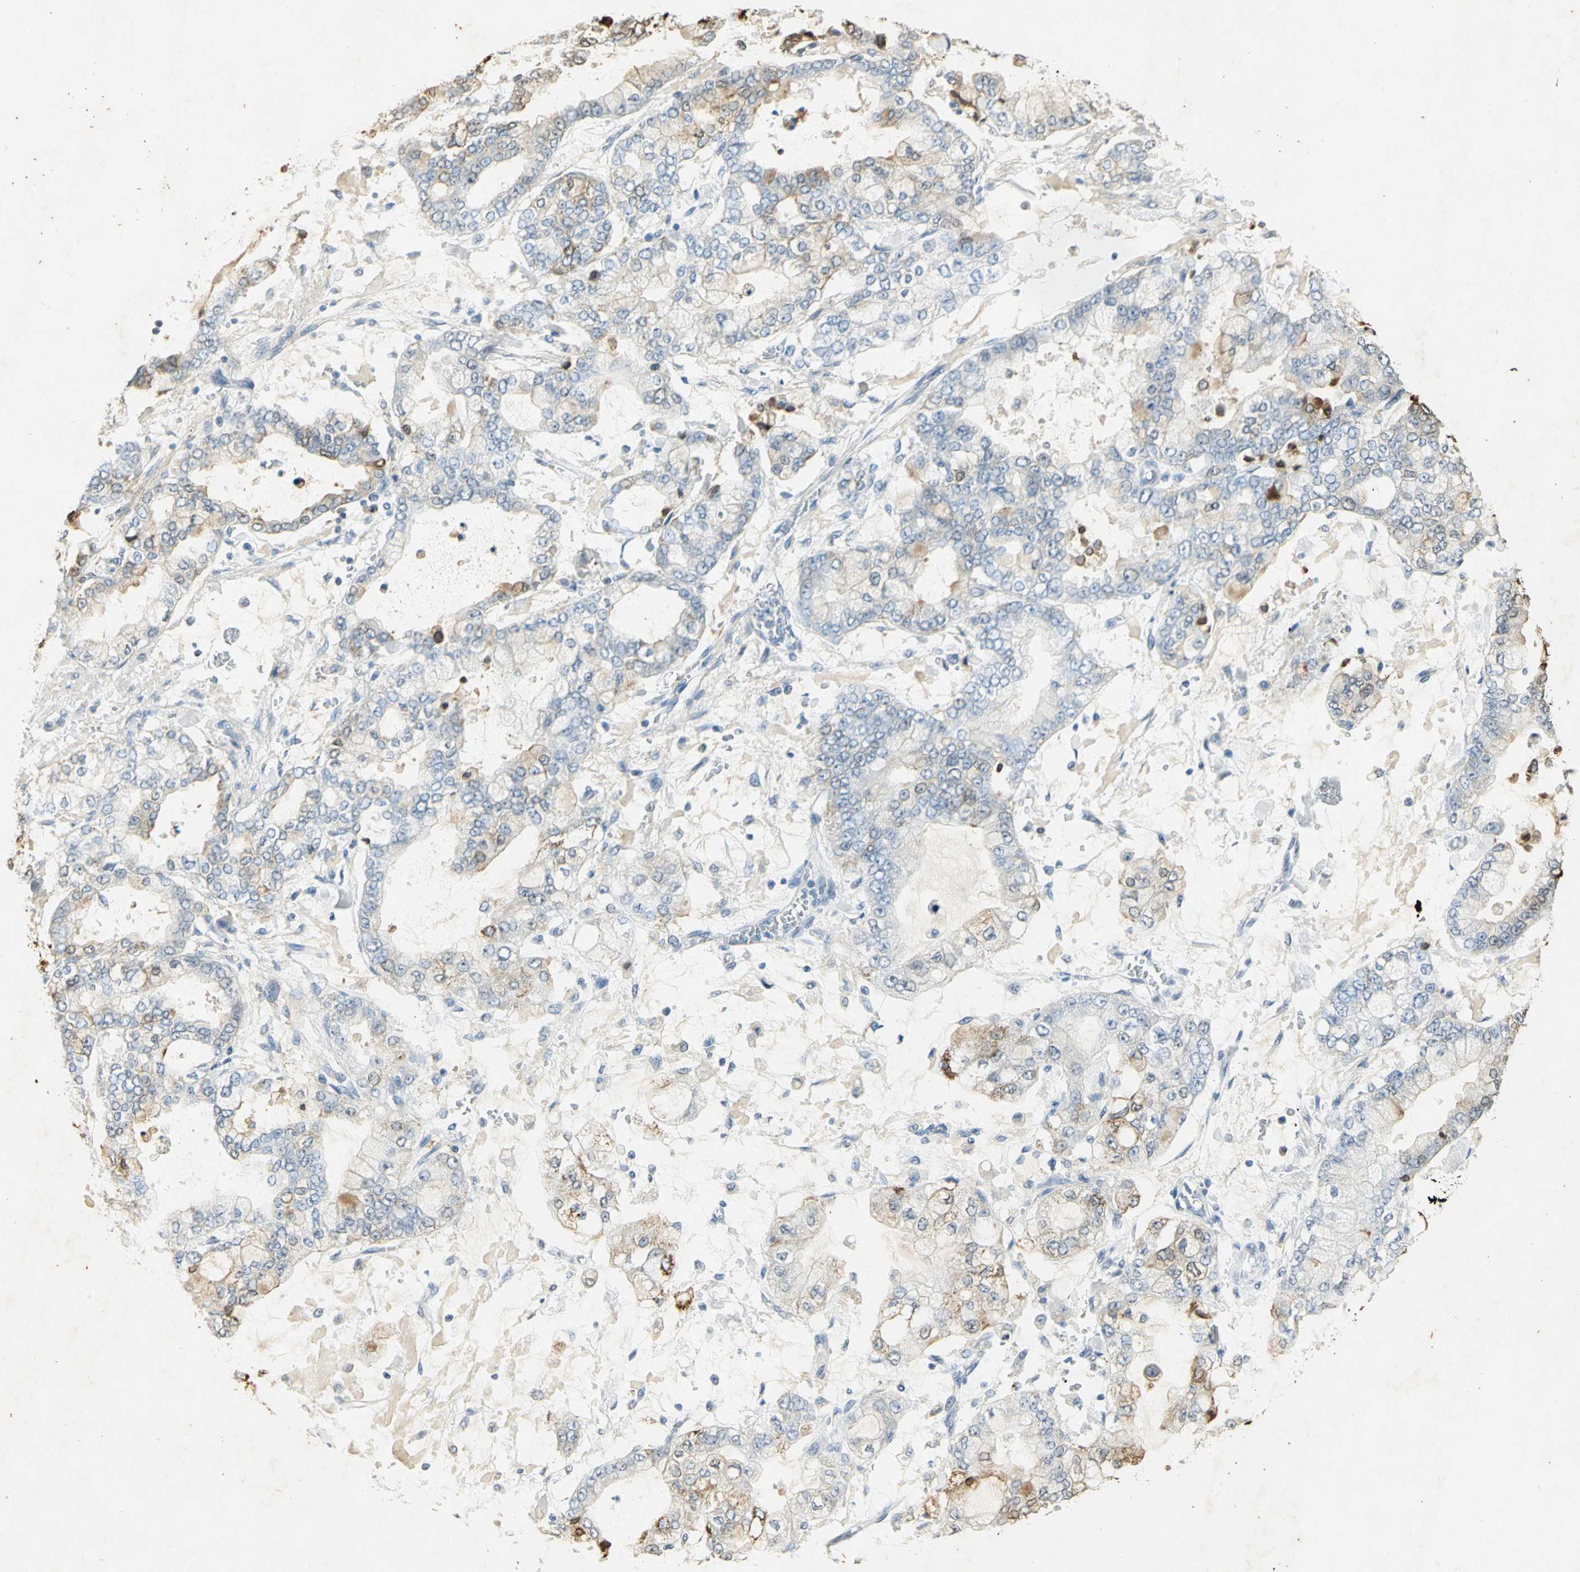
{"staining": {"intensity": "weak", "quantity": "<25%", "location": "cytoplasmic/membranous"}, "tissue": "stomach cancer", "cell_type": "Tumor cells", "image_type": "cancer", "snomed": [{"axis": "morphology", "description": "Normal tissue, NOS"}, {"axis": "morphology", "description": "Adenocarcinoma, NOS"}, {"axis": "topography", "description": "Stomach, upper"}, {"axis": "topography", "description": "Stomach"}], "caption": "IHC micrograph of human stomach cancer (adenocarcinoma) stained for a protein (brown), which shows no positivity in tumor cells.", "gene": "ANXA4", "patient": {"sex": "male", "age": 76}}